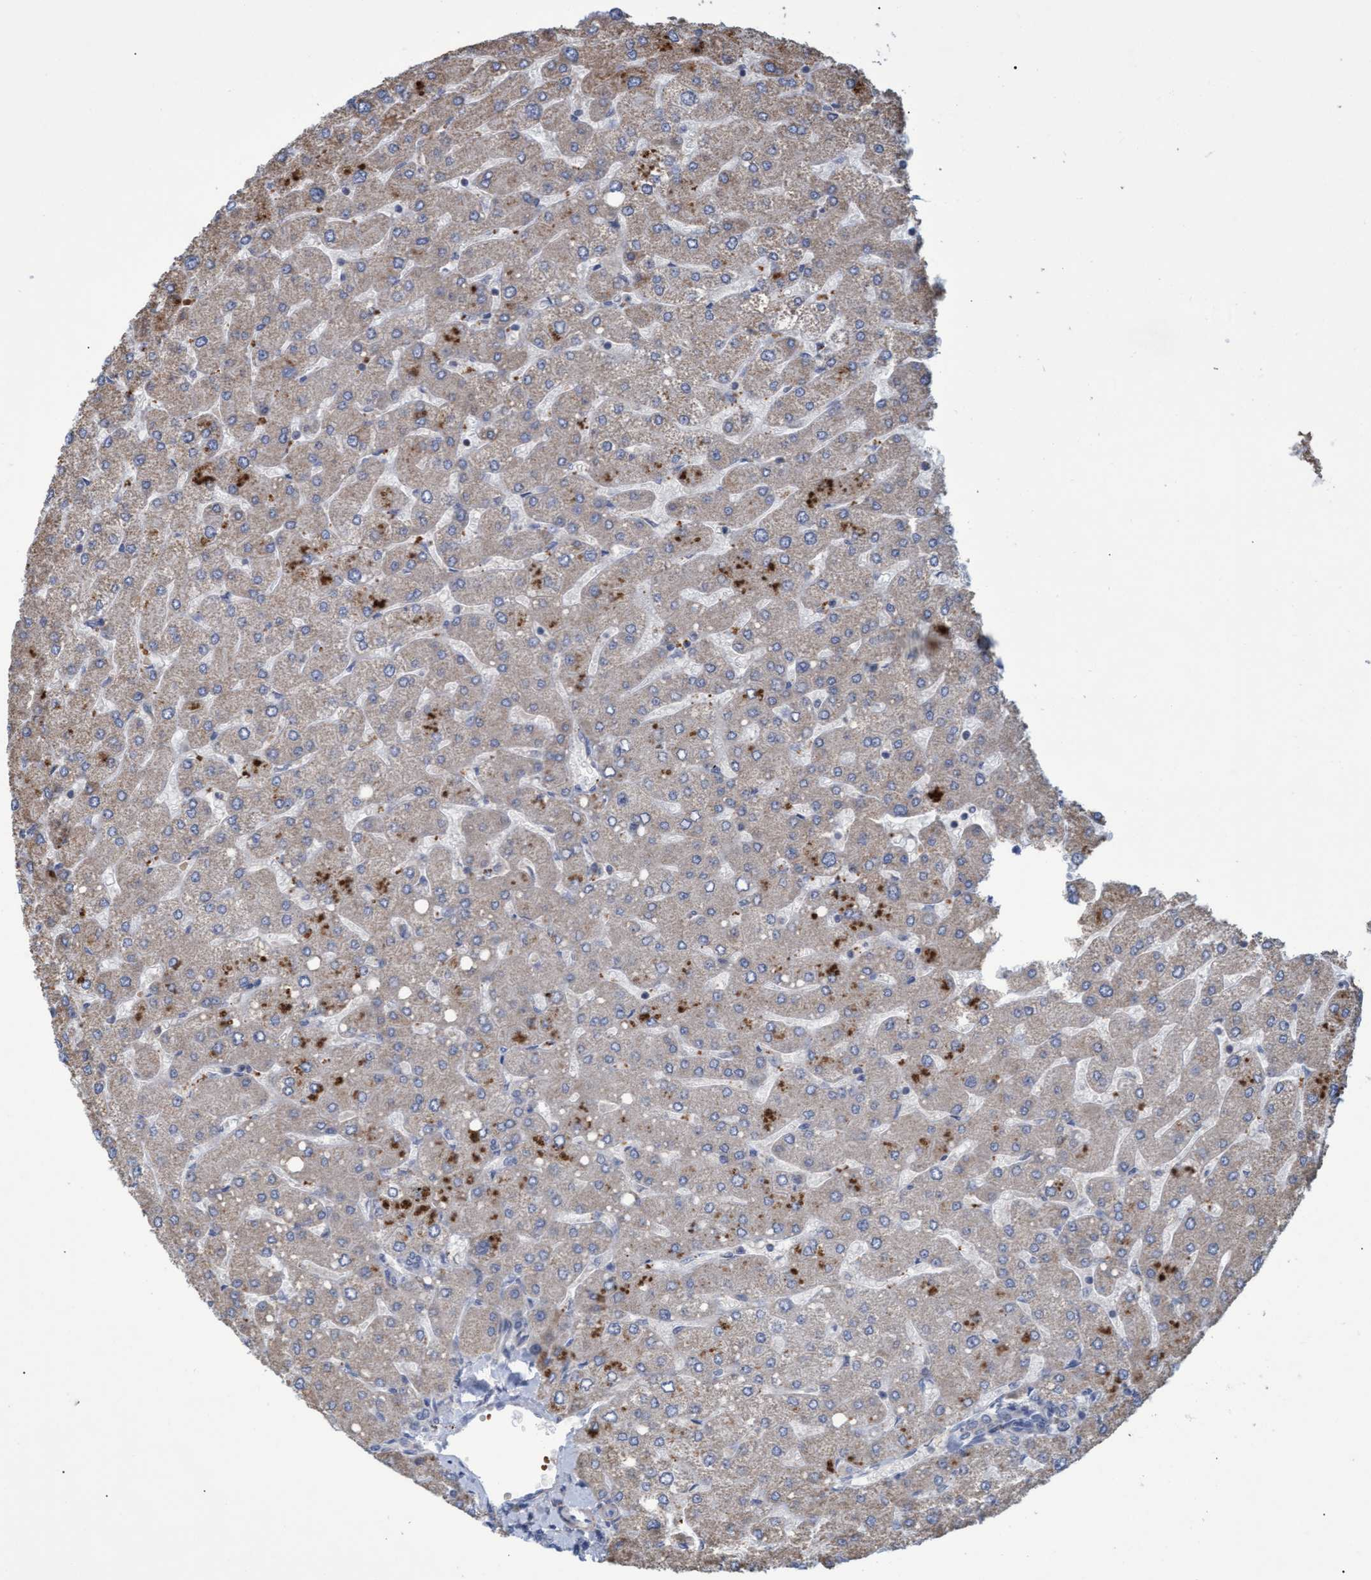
{"staining": {"intensity": "negative", "quantity": "none", "location": "none"}, "tissue": "liver", "cell_type": "Cholangiocytes", "image_type": "normal", "snomed": [{"axis": "morphology", "description": "Normal tissue, NOS"}, {"axis": "topography", "description": "Liver"}], "caption": "Liver was stained to show a protein in brown. There is no significant positivity in cholangiocytes. (DAB immunohistochemistry (IHC) visualized using brightfield microscopy, high magnification).", "gene": "NAA15", "patient": {"sex": "male", "age": 55}}